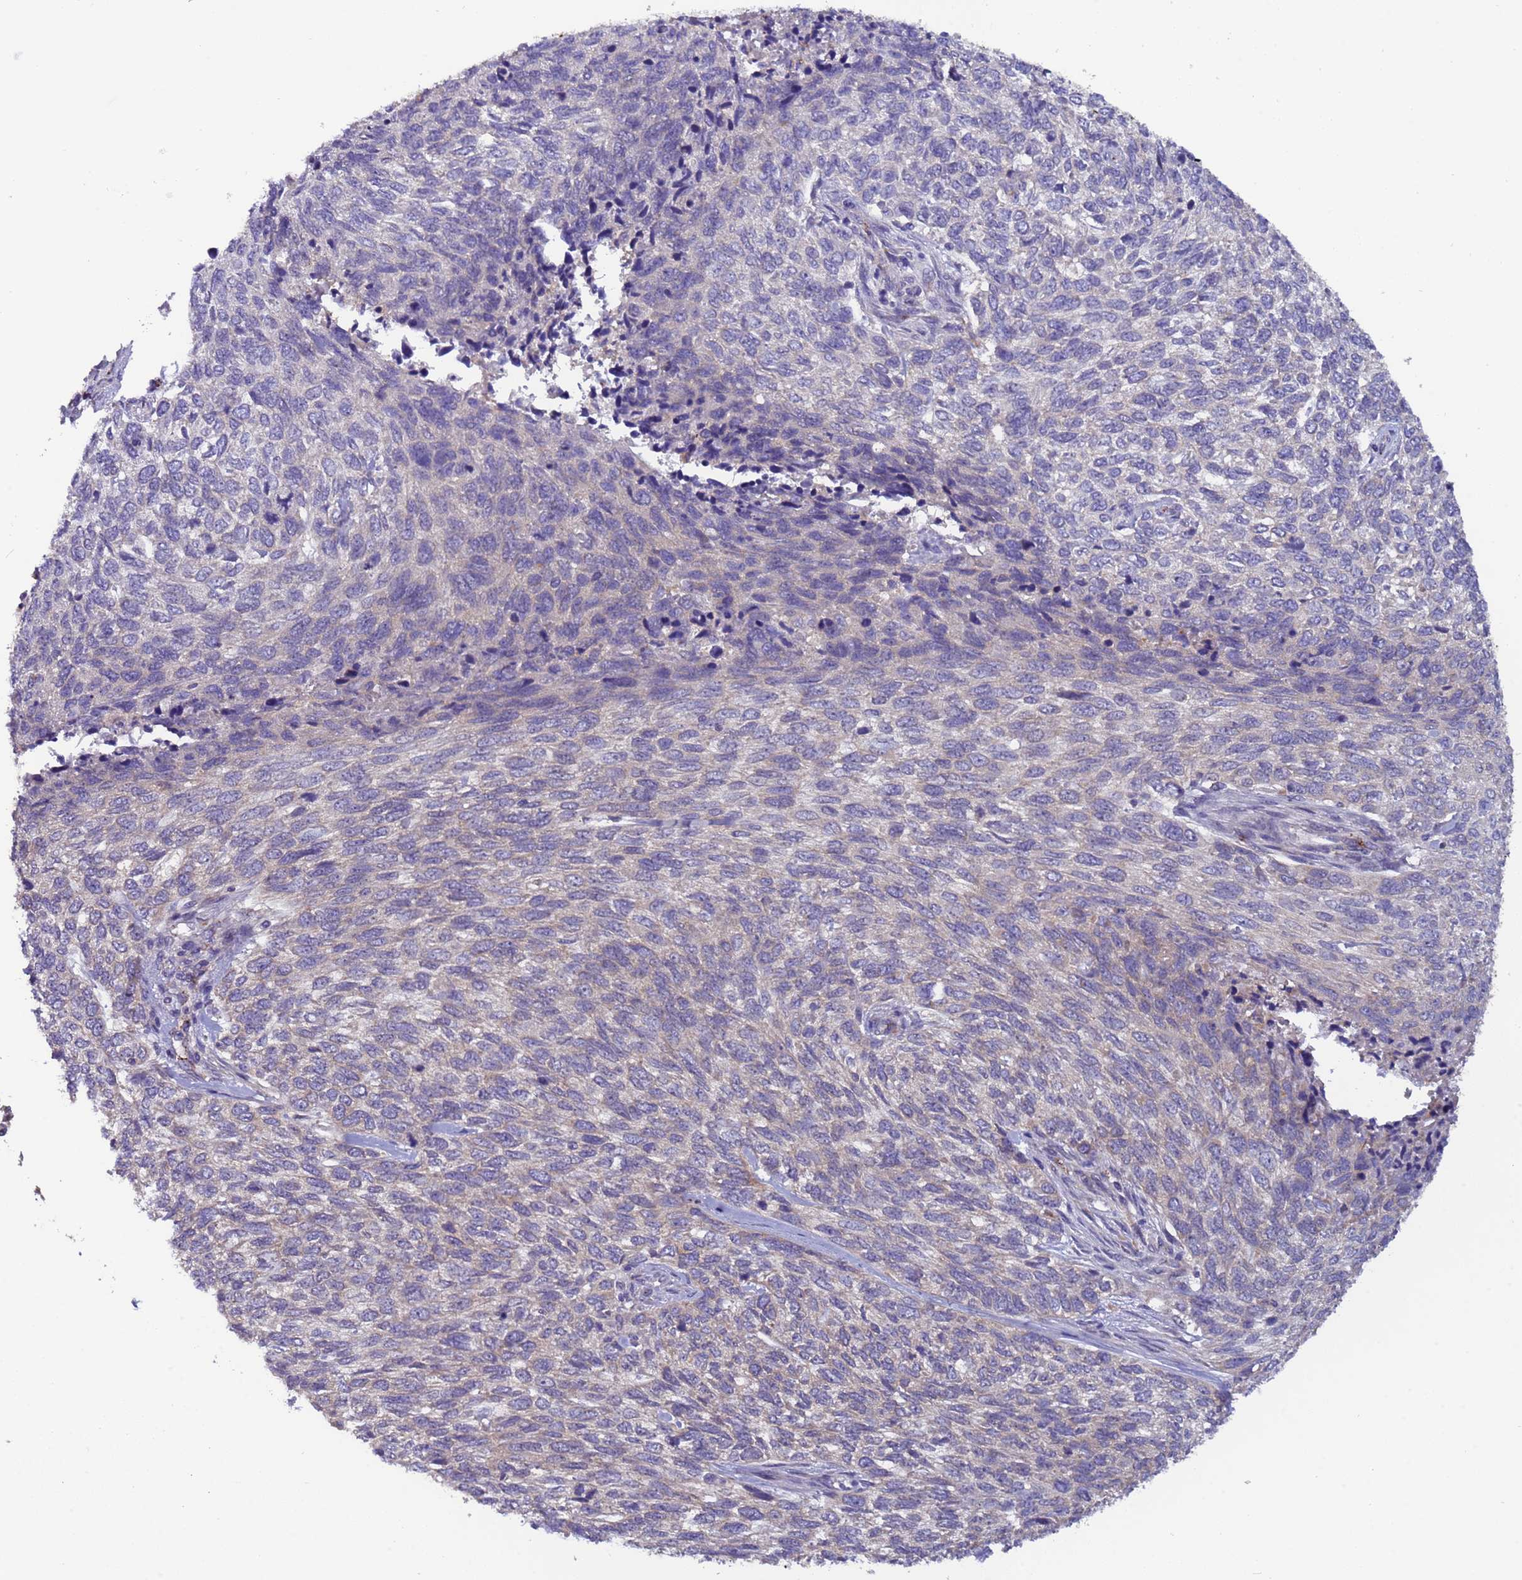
{"staining": {"intensity": "negative", "quantity": "none", "location": "none"}, "tissue": "skin cancer", "cell_type": "Tumor cells", "image_type": "cancer", "snomed": [{"axis": "morphology", "description": "Basal cell carcinoma"}, {"axis": "topography", "description": "Skin"}], "caption": "IHC of human skin cancer shows no positivity in tumor cells. Nuclei are stained in blue.", "gene": "ZNF248", "patient": {"sex": "female", "age": 65}}